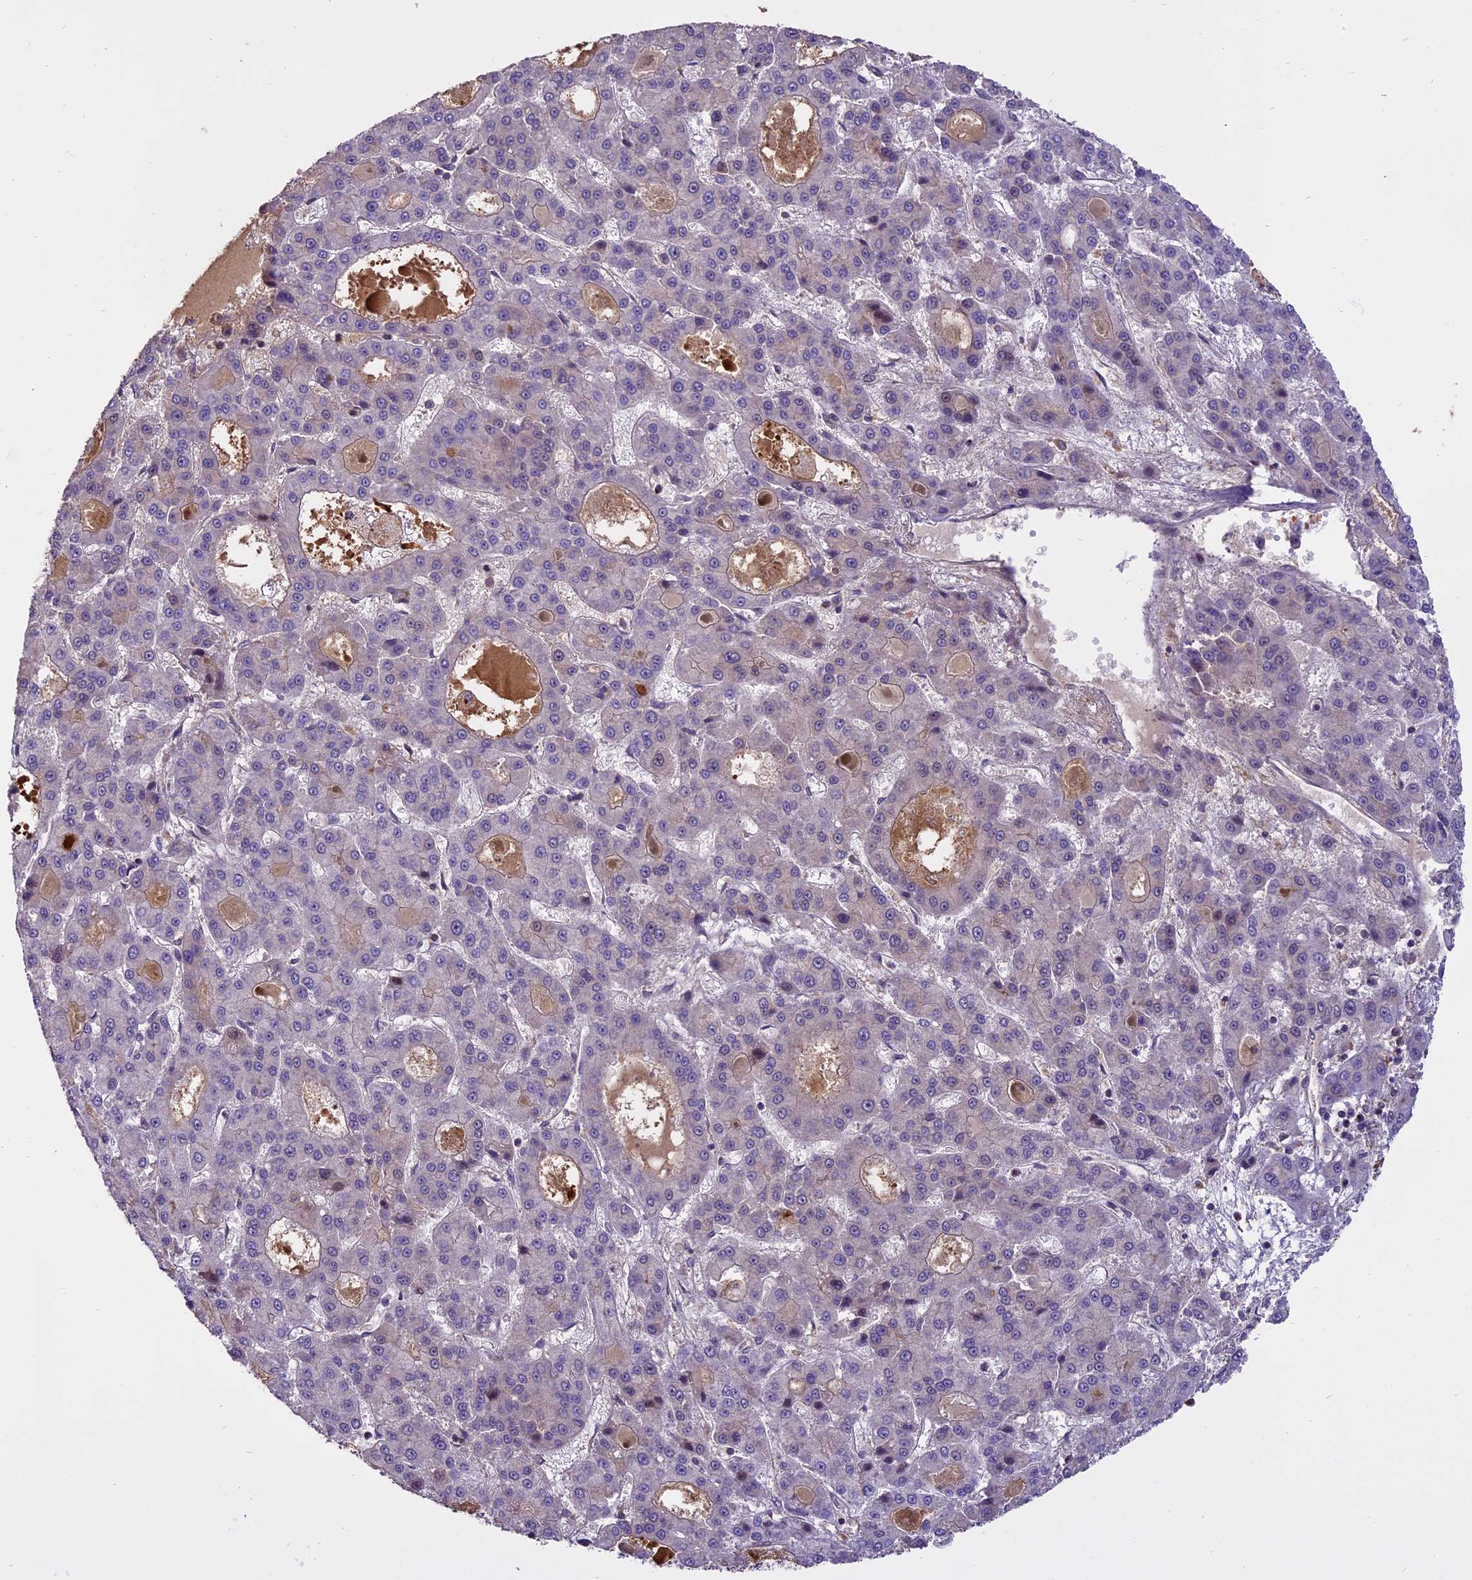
{"staining": {"intensity": "negative", "quantity": "none", "location": "none"}, "tissue": "liver cancer", "cell_type": "Tumor cells", "image_type": "cancer", "snomed": [{"axis": "morphology", "description": "Carcinoma, Hepatocellular, NOS"}, {"axis": "topography", "description": "Liver"}], "caption": "Immunohistochemistry of human liver hepatocellular carcinoma reveals no expression in tumor cells.", "gene": "ENHO", "patient": {"sex": "male", "age": 70}}